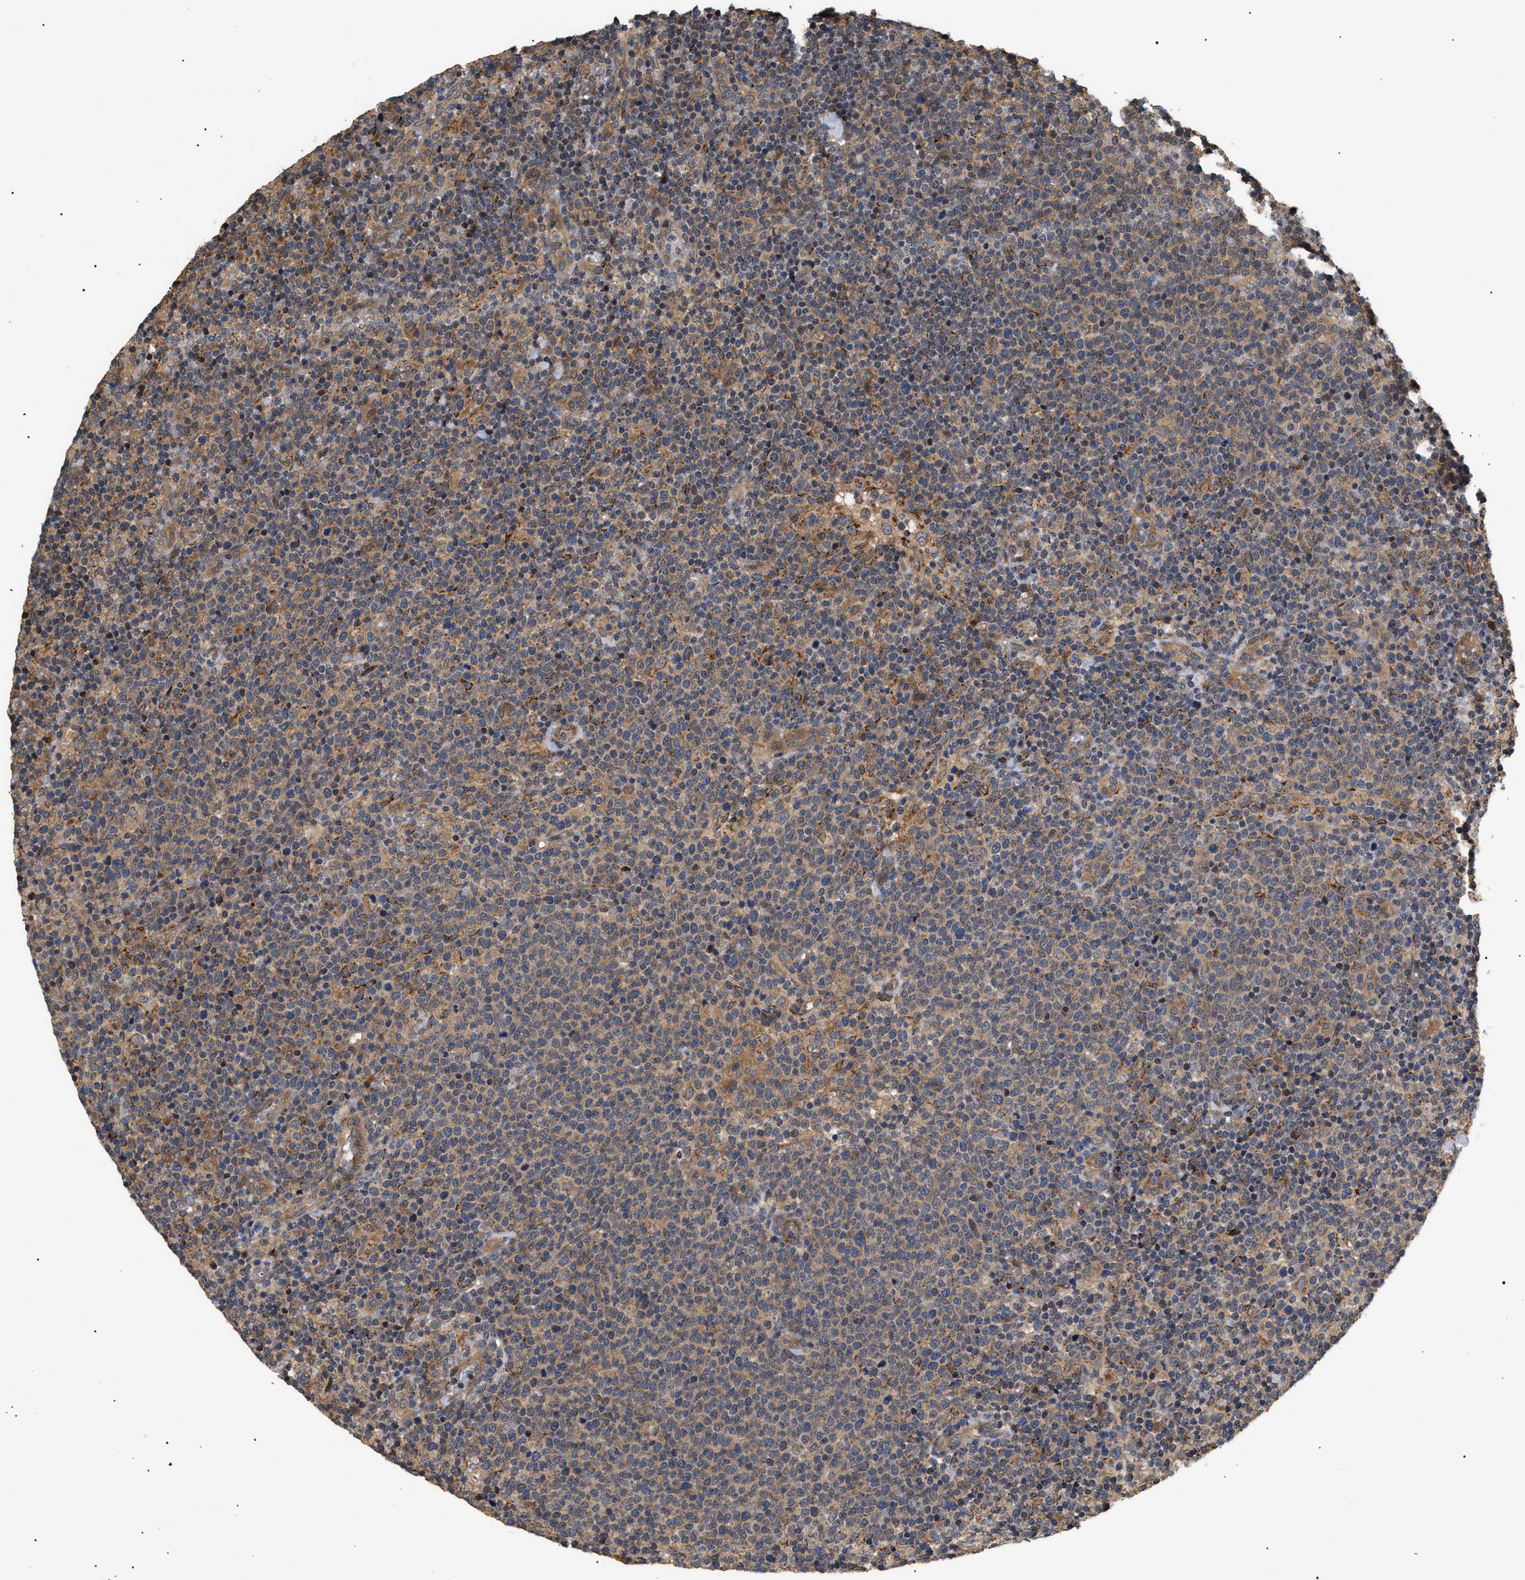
{"staining": {"intensity": "weak", "quantity": ">75%", "location": "cytoplasmic/membranous"}, "tissue": "lymphoma", "cell_type": "Tumor cells", "image_type": "cancer", "snomed": [{"axis": "morphology", "description": "Malignant lymphoma, non-Hodgkin's type, High grade"}, {"axis": "topography", "description": "Lymph node"}], "caption": "Immunohistochemical staining of lymphoma reveals weak cytoplasmic/membranous protein expression in approximately >75% of tumor cells. (Stains: DAB (3,3'-diaminobenzidine) in brown, nuclei in blue, Microscopy: brightfield microscopy at high magnification).", "gene": "ASTL", "patient": {"sex": "male", "age": 61}}